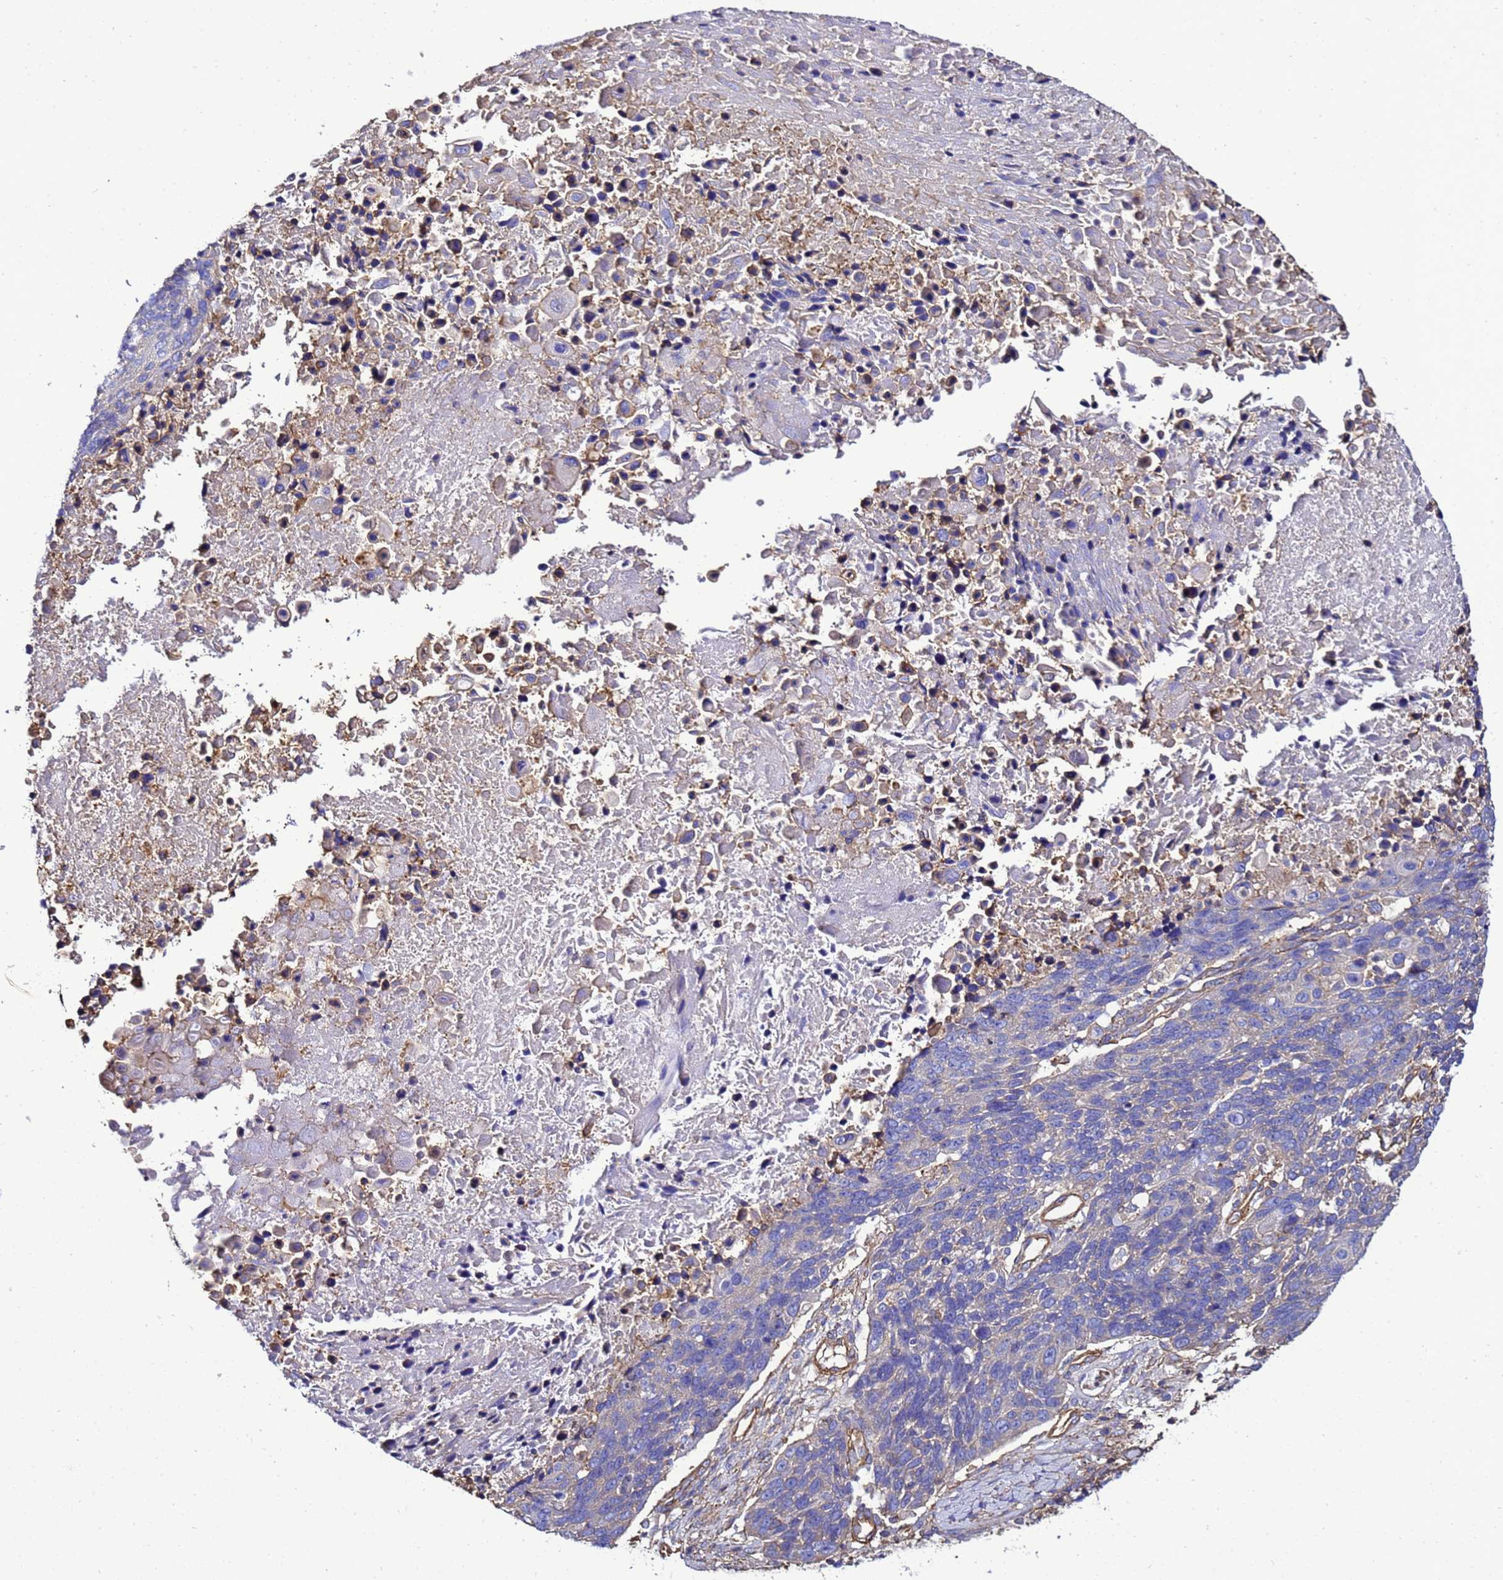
{"staining": {"intensity": "negative", "quantity": "none", "location": "none"}, "tissue": "lung cancer", "cell_type": "Tumor cells", "image_type": "cancer", "snomed": [{"axis": "morphology", "description": "Normal tissue, NOS"}, {"axis": "morphology", "description": "Squamous cell carcinoma, NOS"}, {"axis": "topography", "description": "Lymph node"}, {"axis": "topography", "description": "Lung"}], "caption": "This image is of lung cancer stained with immunohistochemistry to label a protein in brown with the nuclei are counter-stained blue. There is no positivity in tumor cells.", "gene": "MYL12A", "patient": {"sex": "male", "age": 66}}